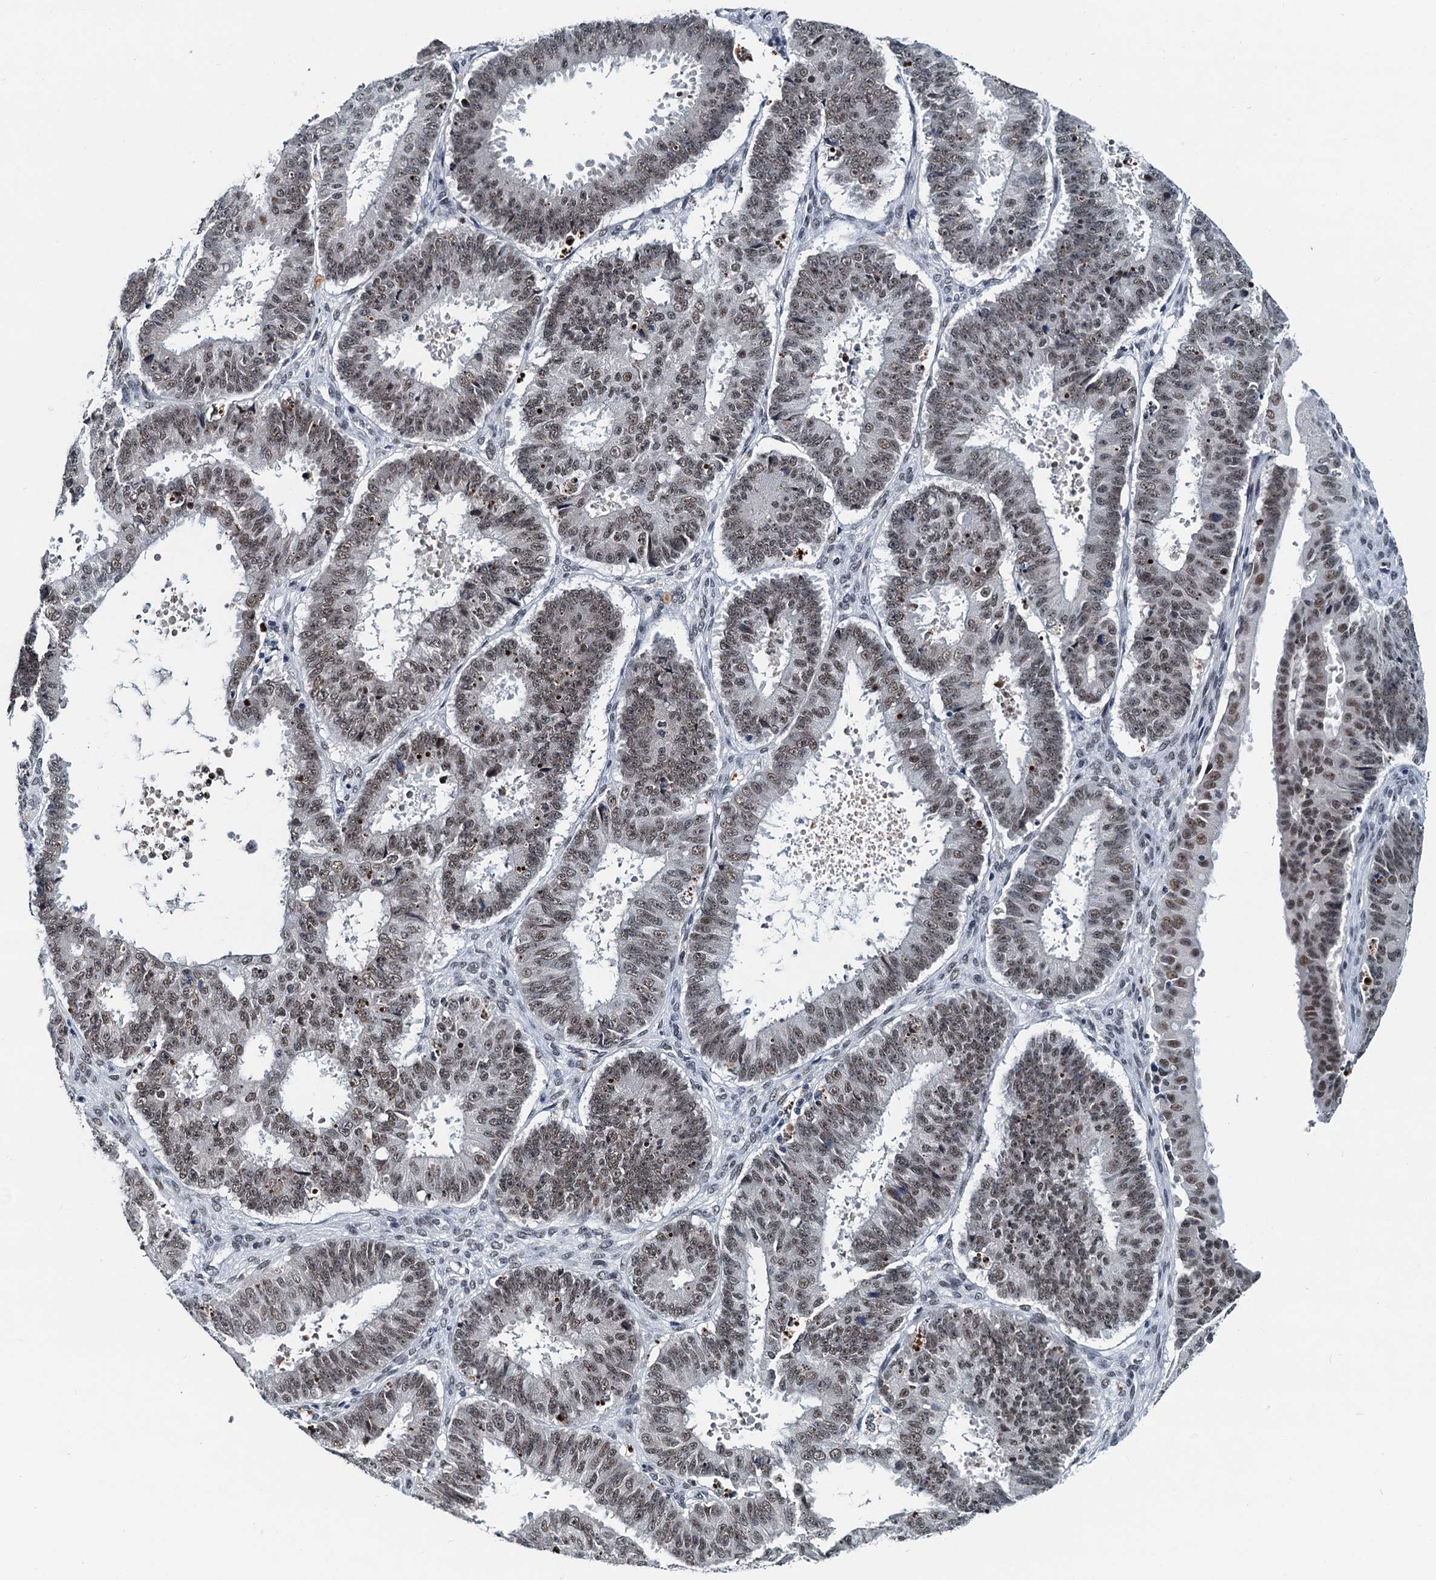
{"staining": {"intensity": "moderate", "quantity": ">75%", "location": "nuclear"}, "tissue": "ovarian cancer", "cell_type": "Tumor cells", "image_type": "cancer", "snomed": [{"axis": "morphology", "description": "Carcinoma, endometroid"}, {"axis": "topography", "description": "Appendix"}, {"axis": "topography", "description": "Ovary"}], "caption": "Immunohistochemical staining of ovarian cancer (endometroid carcinoma) demonstrates medium levels of moderate nuclear positivity in approximately >75% of tumor cells.", "gene": "SNRPD1", "patient": {"sex": "female", "age": 42}}